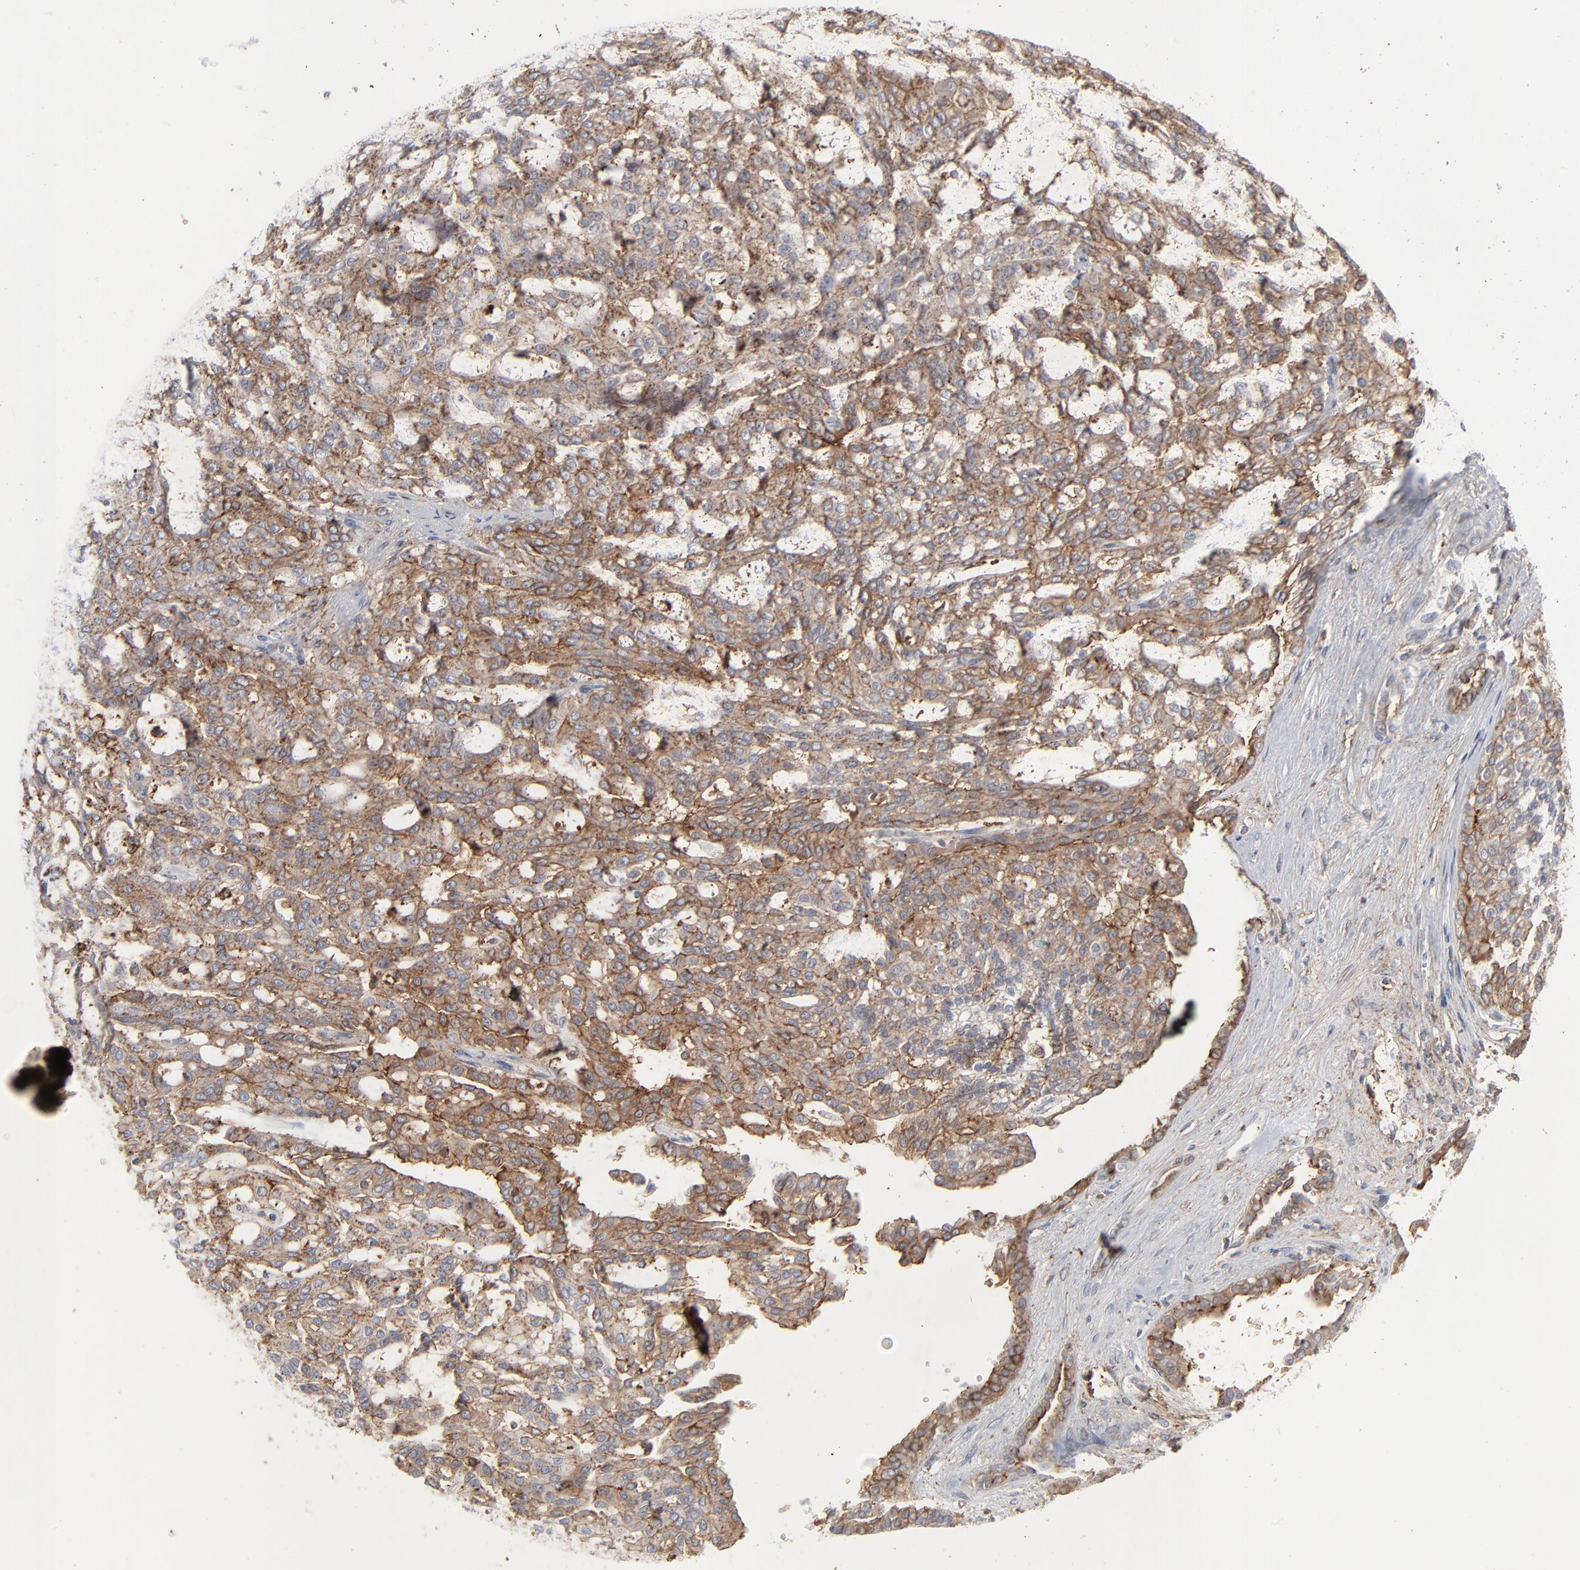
{"staining": {"intensity": "weak", "quantity": "<25%", "location": "cytoplasmic/membranous"}, "tissue": "renal cancer", "cell_type": "Tumor cells", "image_type": "cancer", "snomed": [{"axis": "morphology", "description": "Adenocarcinoma, NOS"}, {"axis": "topography", "description": "Kidney"}], "caption": "A high-resolution histopathology image shows immunohistochemistry staining of renal cancer (adenocarcinoma), which shows no significant expression in tumor cells. (DAB immunohistochemistry (IHC) visualized using brightfield microscopy, high magnification).", "gene": "ANXA5", "patient": {"sex": "male", "age": 63}}